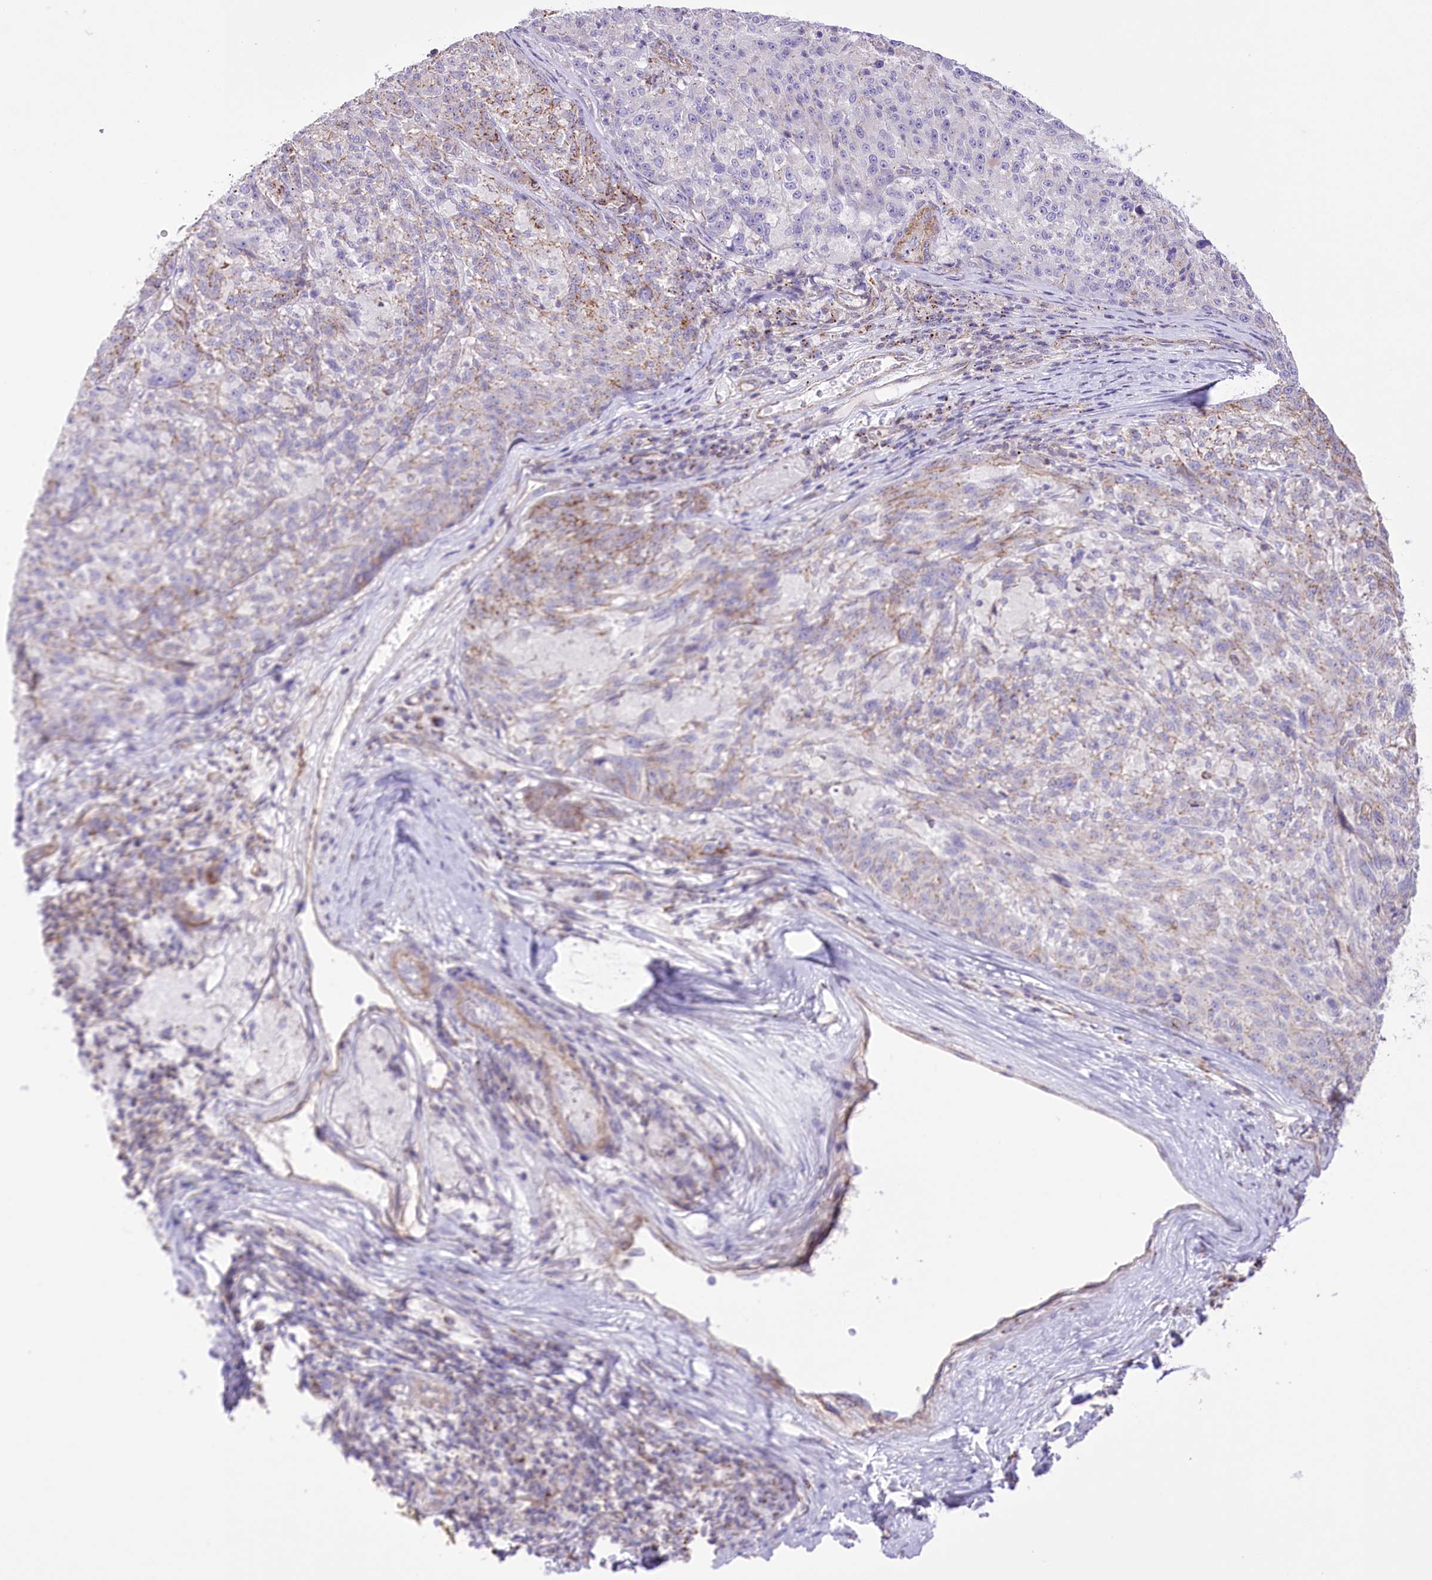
{"staining": {"intensity": "moderate", "quantity": "<25%", "location": "cytoplasmic/membranous"}, "tissue": "melanoma", "cell_type": "Tumor cells", "image_type": "cancer", "snomed": [{"axis": "morphology", "description": "Malignant melanoma, NOS"}, {"axis": "topography", "description": "Skin"}], "caption": "Malignant melanoma stained with a protein marker shows moderate staining in tumor cells.", "gene": "FAM216A", "patient": {"sex": "male", "age": 53}}